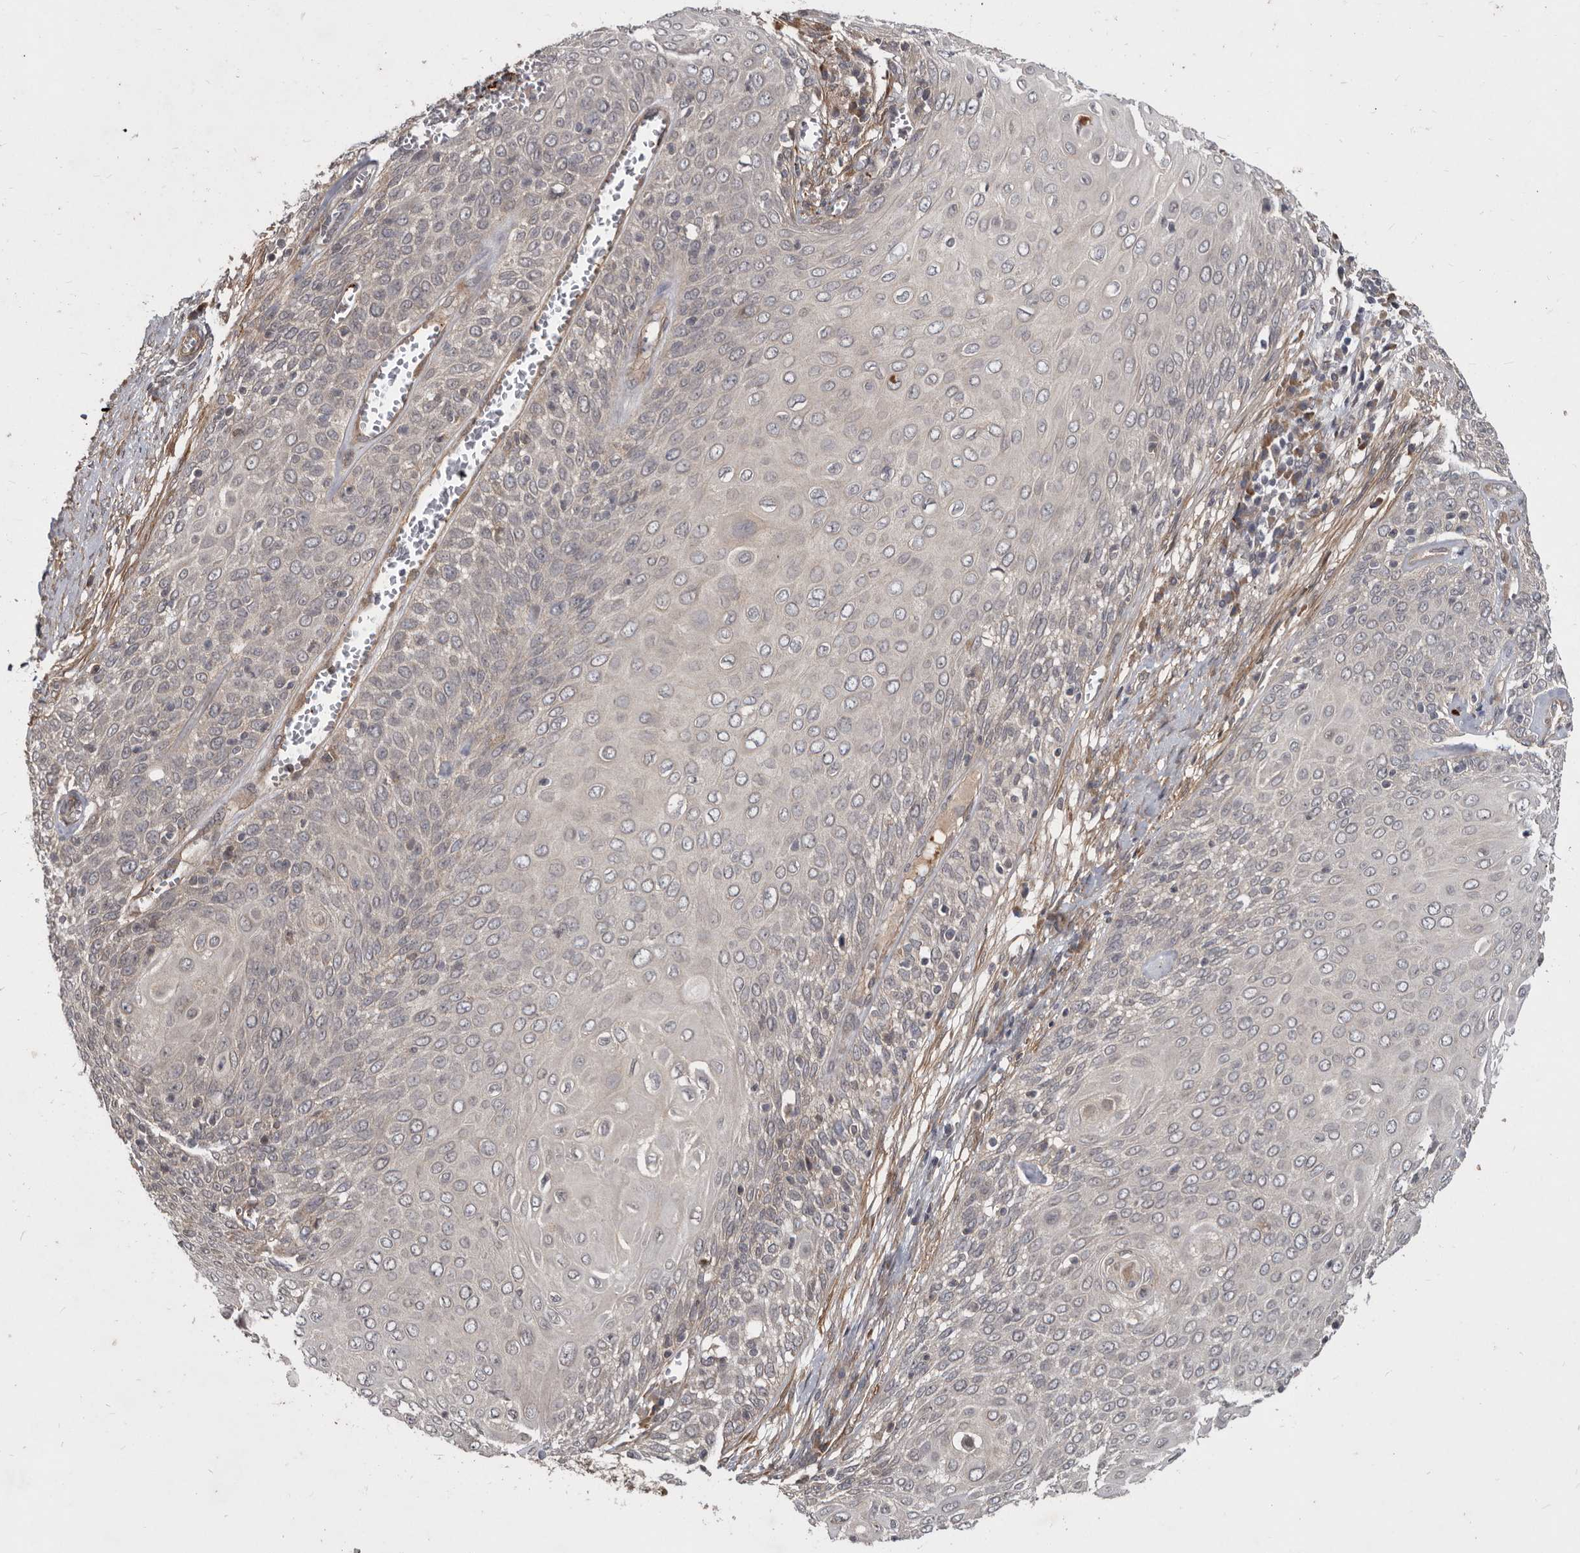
{"staining": {"intensity": "negative", "quantity": "none", "location": "none"}, "tissue": "cervical cancer", "cell_type": "Tumor cells", "image_type": "cancer", "snomed": [{"axis": "morphology", "description": "Squamous cell carcinoma, NOS"}, {"axis": "topography", "description": "Cervix"}], "caption": "High power microscopy image of an immunohistochemistry micrograph of squamous cell carcinoma (cervical), revealing no significant expression in tumor cells. Nuclei are stained in blue.", "gene": "DNAJC28", "patient": {"sex": "female", "age": 39}}